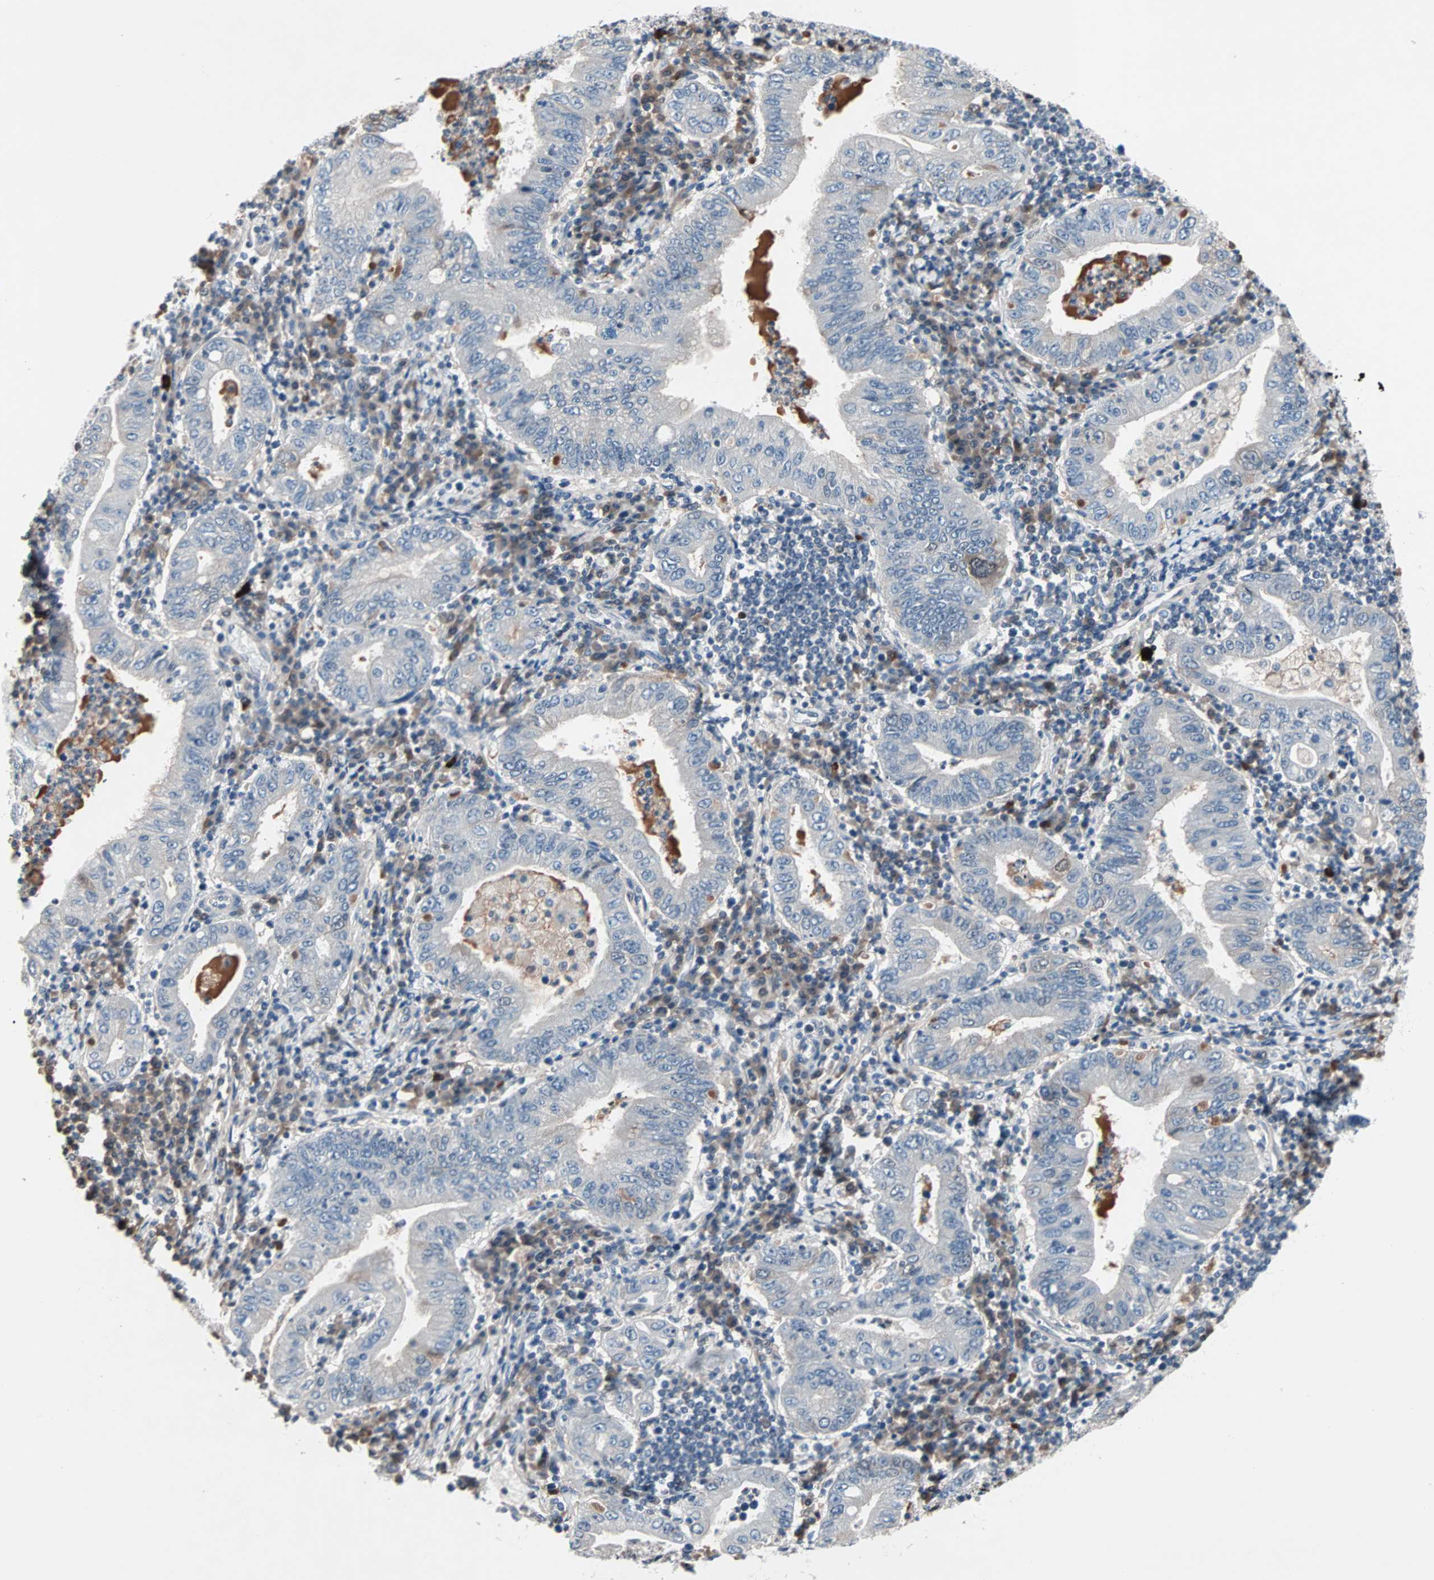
{"staining": {"intensity": "negative", "quantity": "none", "location": "none"}, "tissue": "stomach cancer", "cell_type": "Tumor cells", "image_type": "cancer", "snomed": [{"axis": "morphology", "description": "Normal tissue, NOS"}, {"axis": "morphology", "description": "Adenocarcinoma, NOS"}, {"axis": "topography", "description": "Esophagus"}, {"axis": "topography", "description": "Stomach, upper"}, {"axis": "topography", "description": "Peripheral nerve tissue"}], "caption": "IHC photomicrograph of adenocarcinoma (stomach) stained for a protein (brown), which reveals no staining in tumor cells.", "gene": "CCNE2", "patient": {"sex": "male", "age": 62}}